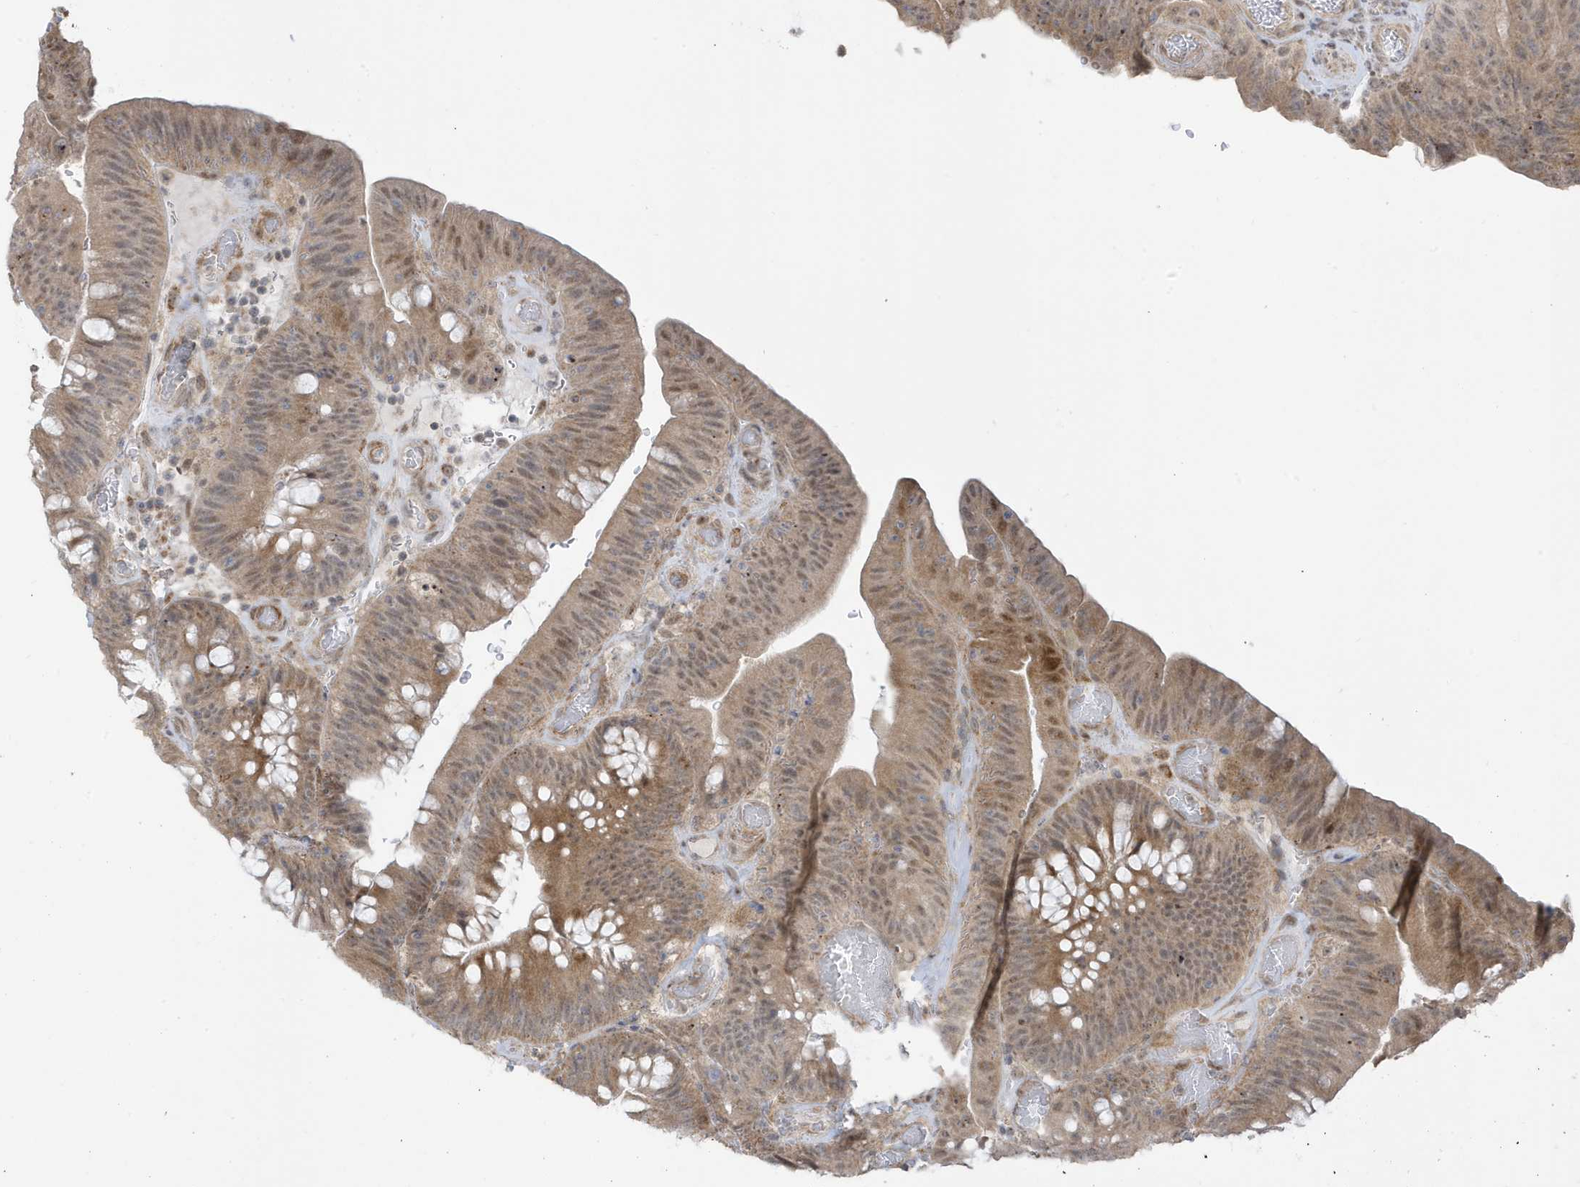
{"staining": {"intensity": "moderate", "quantity": ">75%", "location": "cytoplasmic/membranous"}, "tissue": "colorectal cancer", "cell_type": "Tumor cells", "image_type": "cancer", "snomed": [{"axis": "morphology", "description": "Normal tissue, NOS"}, {"axis": "topography", "description": "Colon"}], "caption": "A brown stain shows moderate cytoplasmic/membranous positivity of a protein in colorectal cancer tumor cells.", "gene": "ATP13A5", "patient": {"sex": "female", "age": 82}}